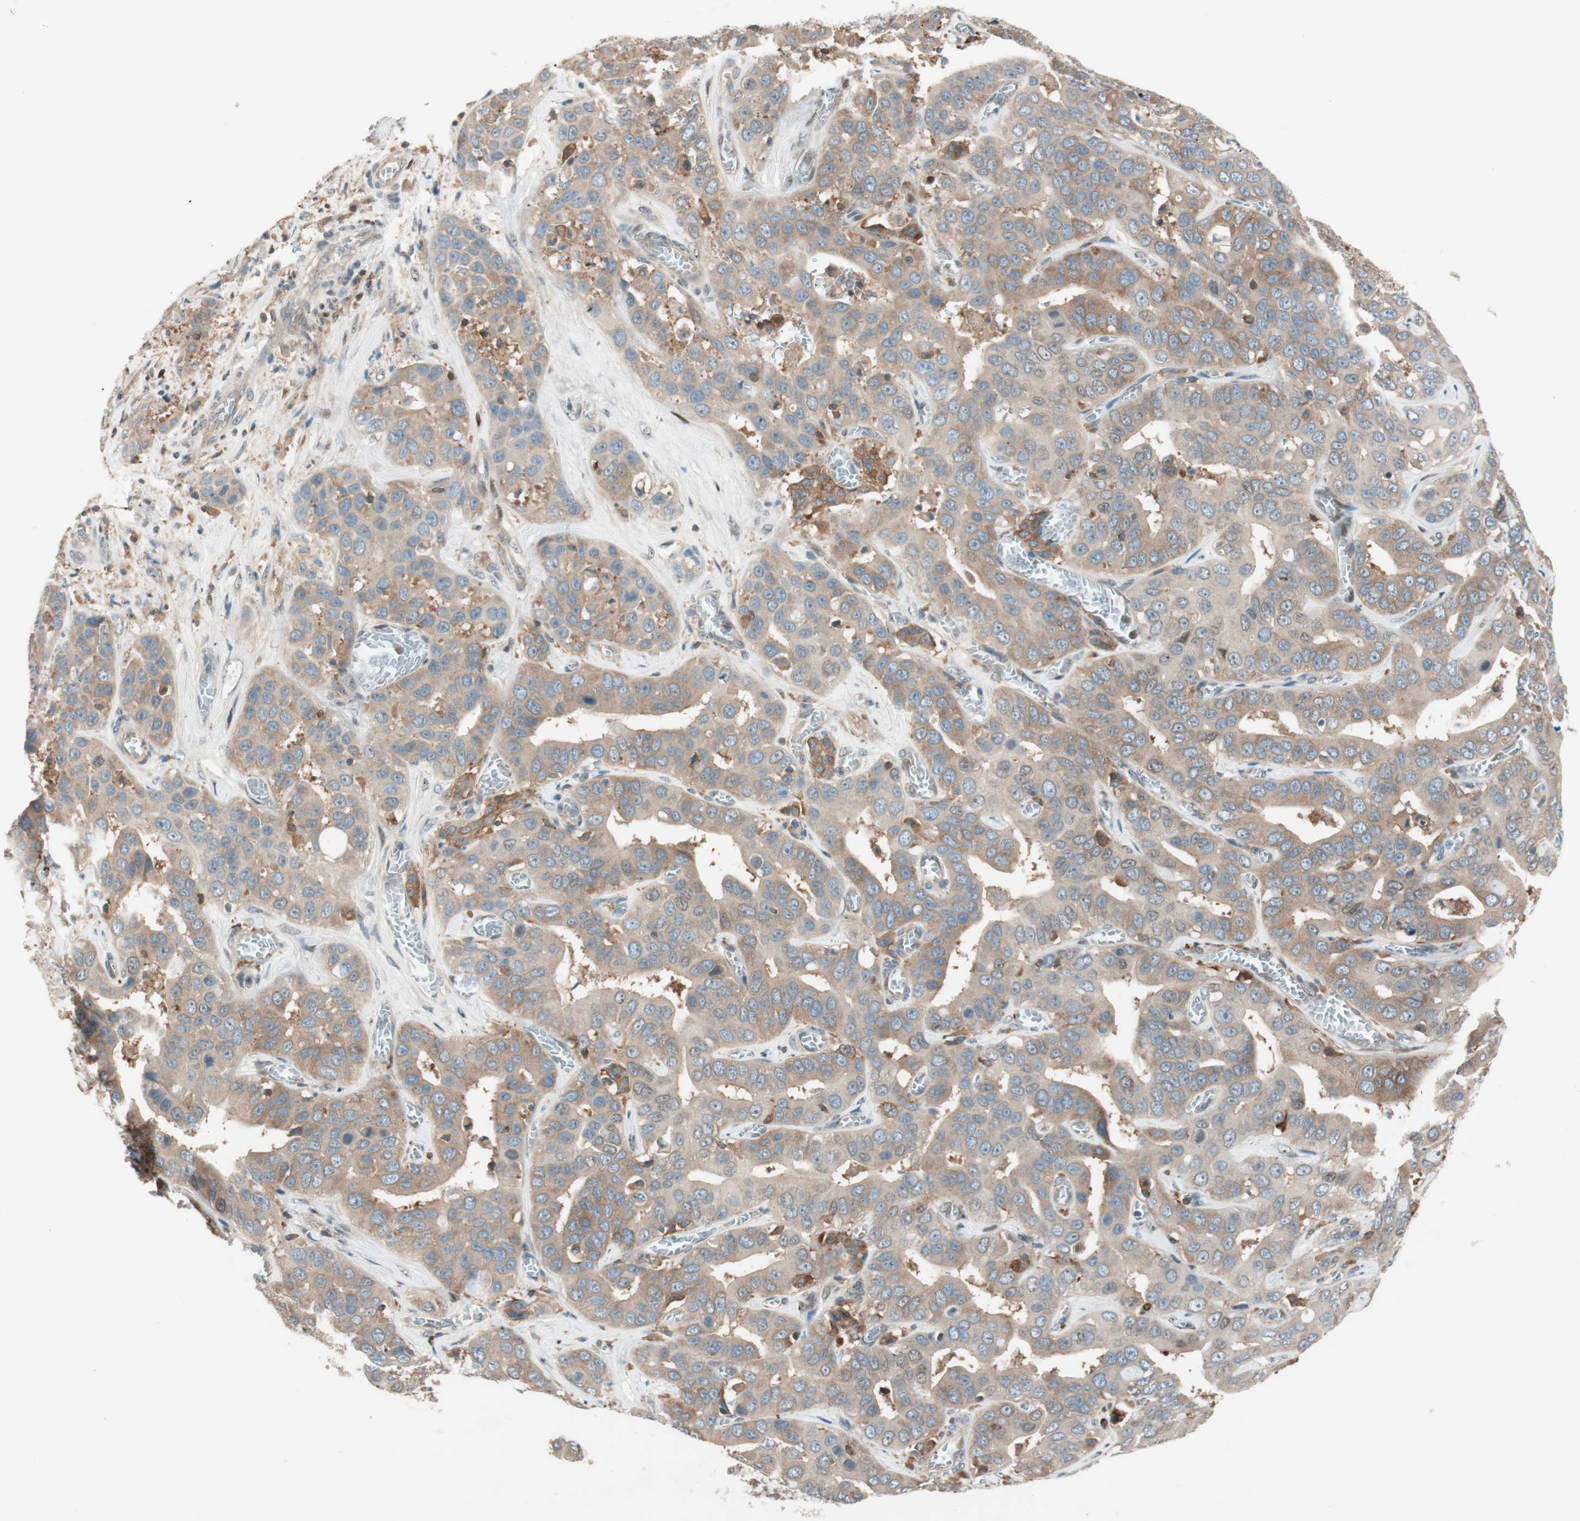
{"staining": {"intensity": "moderate", "quantity": ">75%", "location": "cytoplasmic/membranous"}, "tissue": "liver cancer", "cell_type": "Tumor cells", "image_type": "cancer", "snomed": [{"axis": "morphology", "description": "Cholangiocarcinoma"}, {"axis": "topography", "description": "Liver"}], "caption": "Liver cancer (cholangiocarcinoma) stained for a protein (brown) reveals moderate cytoplasmic/membranous positive expression in approximately >75% of tumor cells.", "gene": "BIN1", "patient": {"sex": "female", "age": 52}}